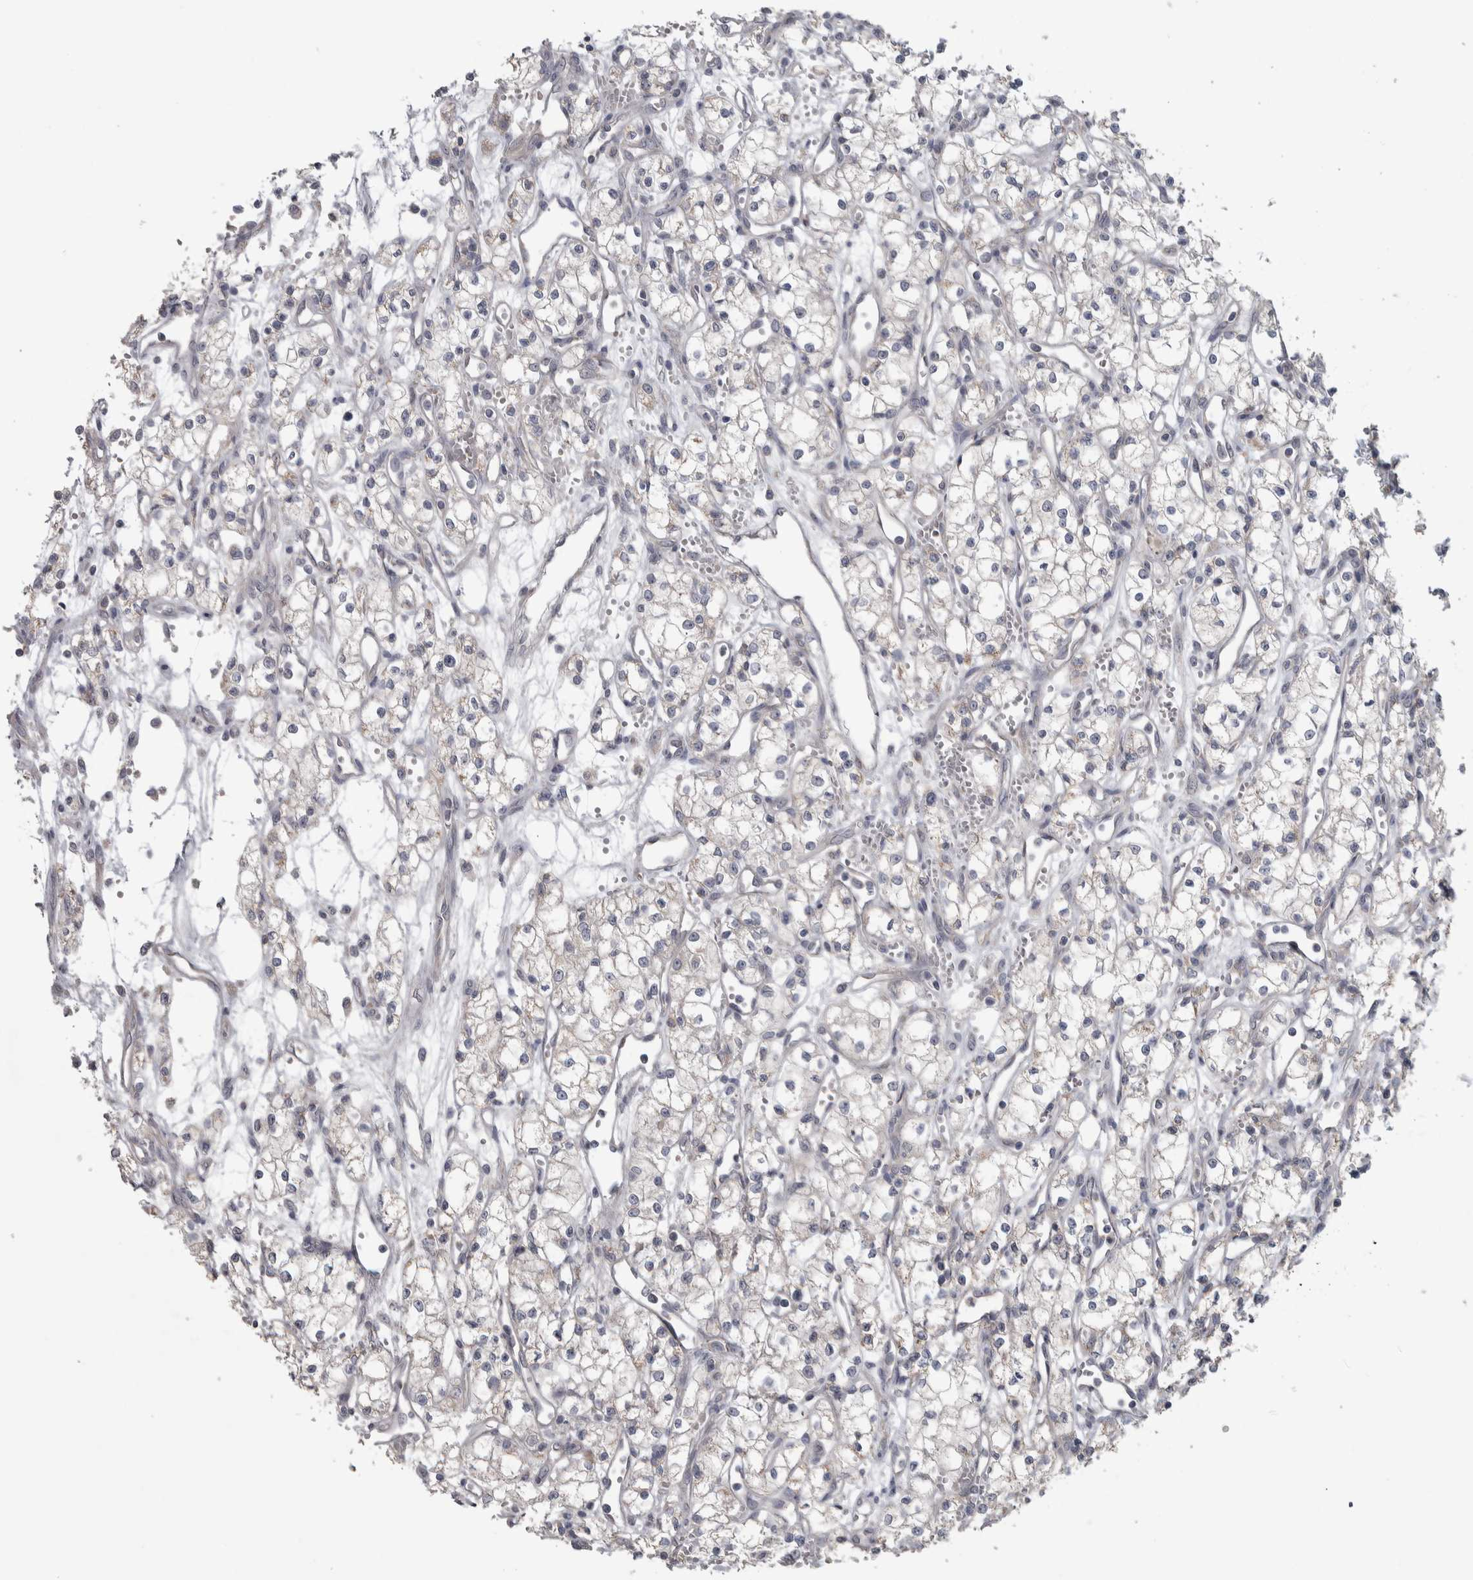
{"staining": {"intensity": "negative", "quantity": "none", "location": "none"}, "tissue": "renal cancer", "cell_type": "Tumor cells", "image_type": "cancer", "snomed": [{"axis": "morphology", "description": "Adenocarcinoma, NOS"}, {"axis": "topography", "description": "Kidney"}], "caption": "Tumor cells show no significant protein expression in adenocarcinoma (renal).", "gene": "SRP68", "patient": {"sex": "male", "age": 59}}